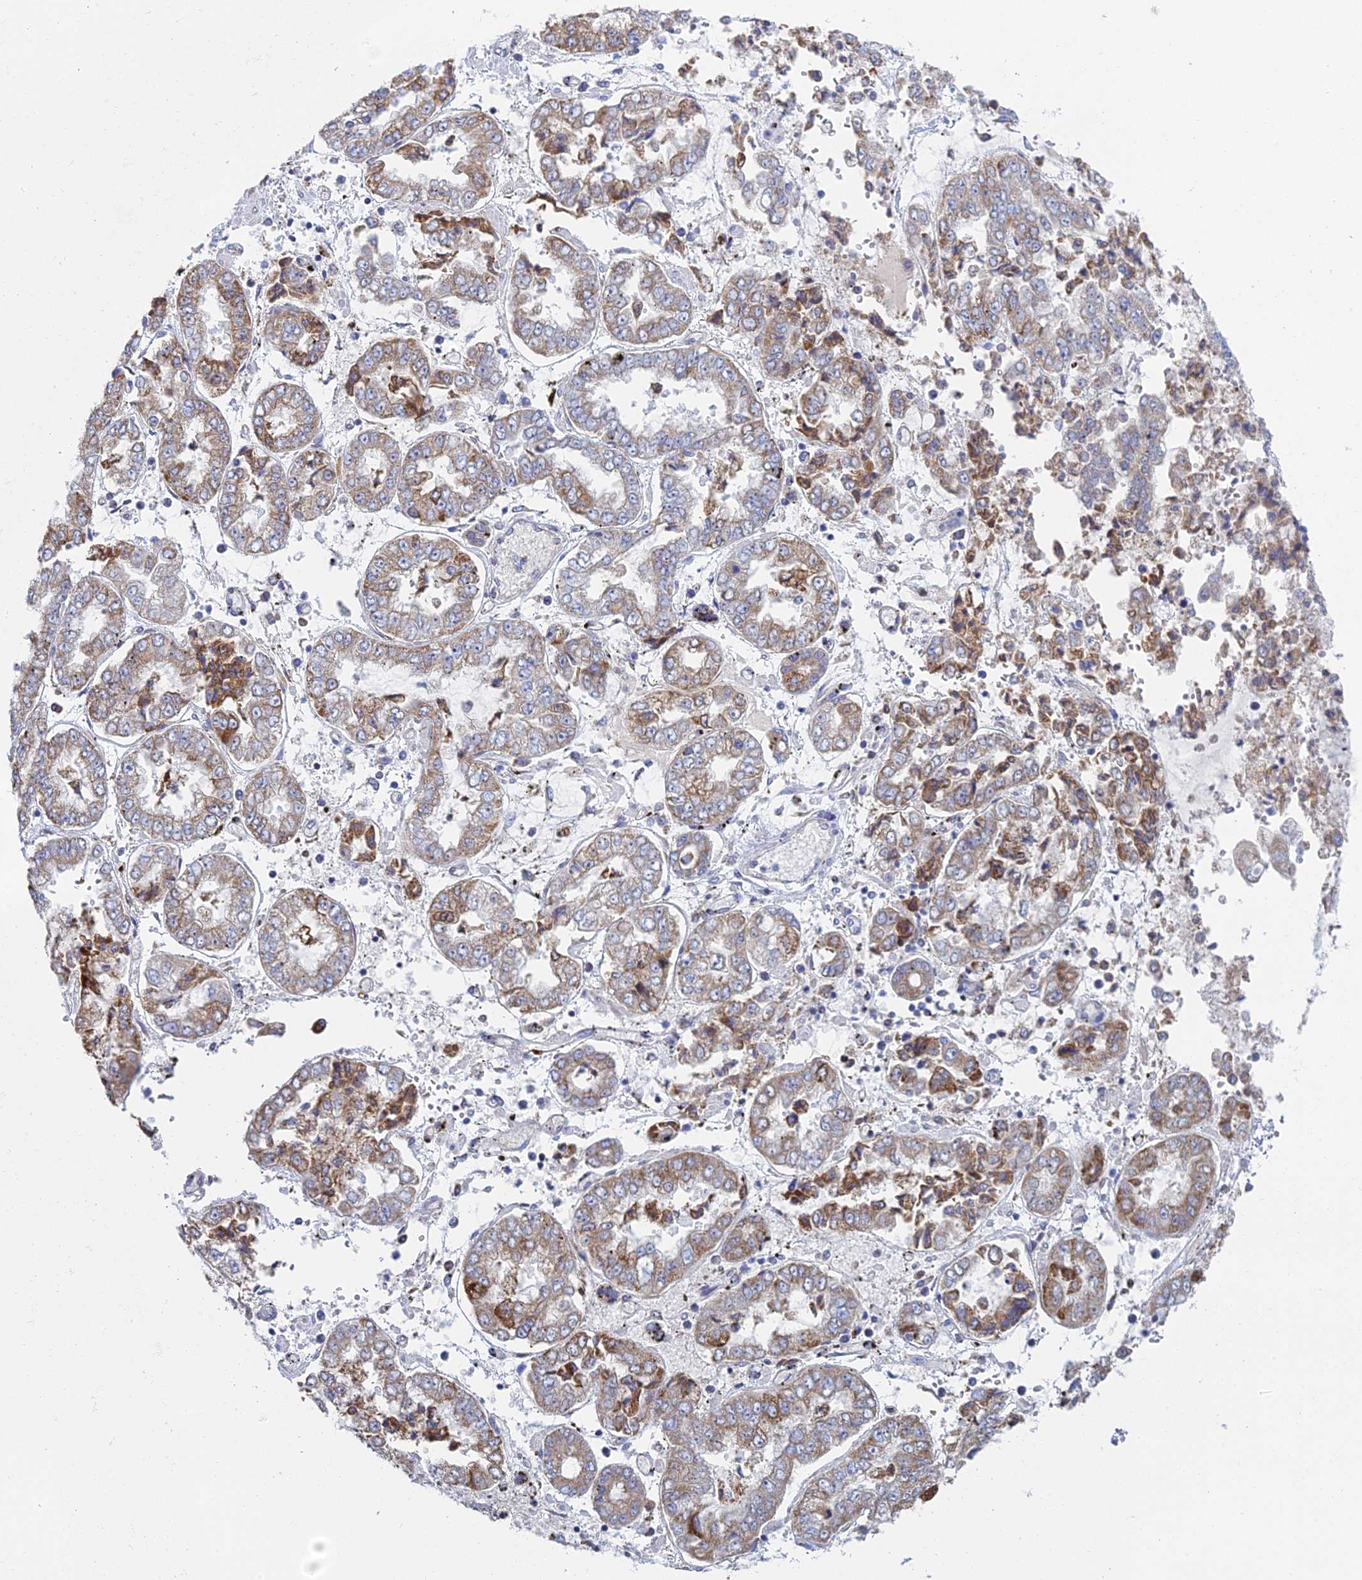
{"staining": {"intensity": "moderate", "quantity": ">75%", "location": "cytoplasmic/membranous"}, "tissue": "stomach cancer", "cell_type": "Tumor cells", "image_type": "cancer", "snomed": [{"axis": "morphology", "description": "Adenocarcinoma, NOS"}, {"axis": "topography", "description": "Stomach"}], "caption": "Brown immunohistochemical staining in stomach adenocarcinoma shows moderate cytoplasmic/membranous expression in approximately >75% of tumor cells. Using DAB (brown) and hematoxylin (blue) stains, captured at high magnification using brightfield microscopy.", "gene": "CRACR2B", "patient": {"sex": "male", "age": 76}}